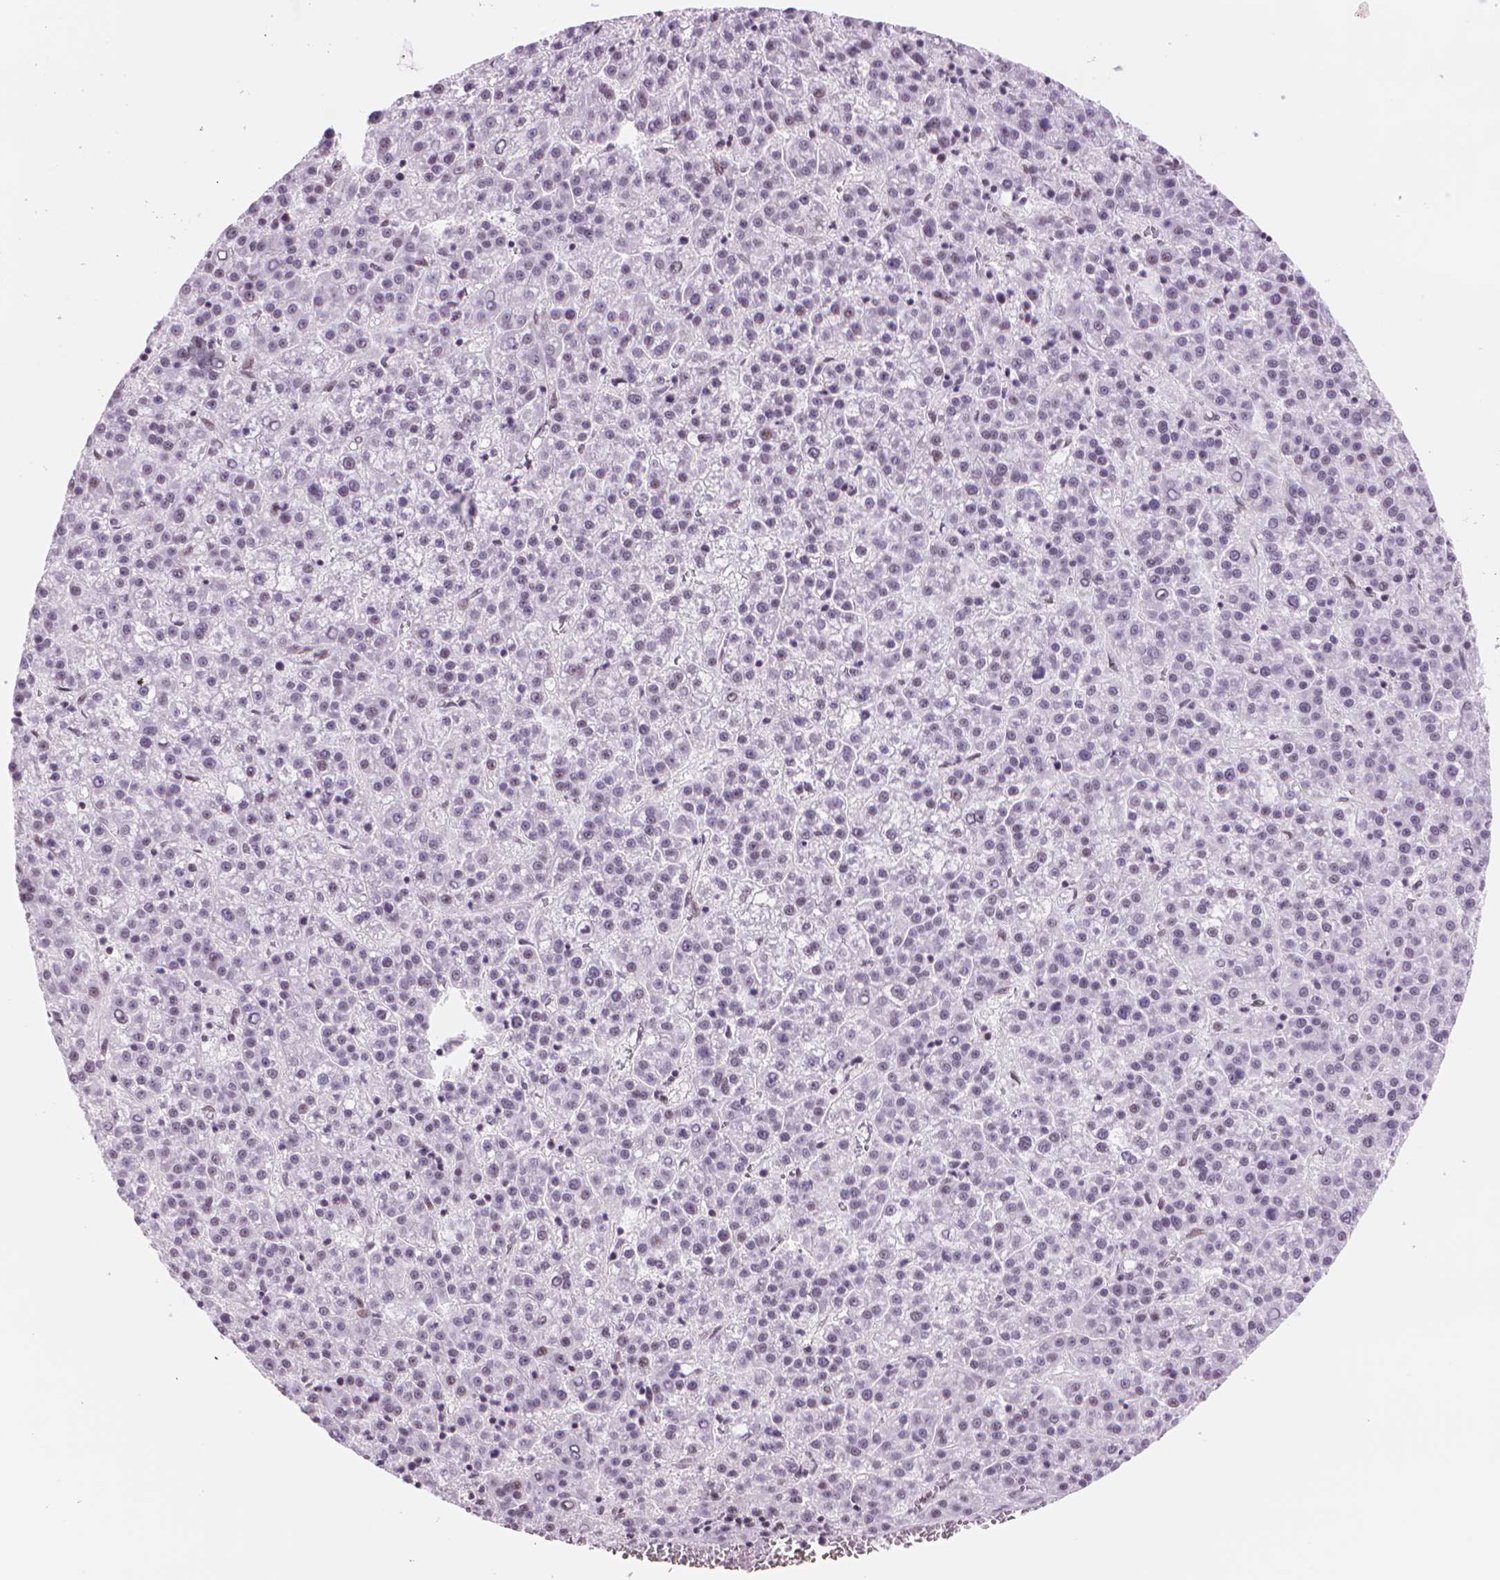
{"staining": {"intensity": "negative", "quantity": "none", "location": "none"}, "tissue": "liver cancer", "cell_type": "Tumor cells", "image_type": "cancer", "snomed": [{"axis": "morphology", "description": "Carcinoma, Hepatocellular, NOS"}, {"axis": "topography", "description": "Liver"}], "caption": "Immunohistochemistry (IHC) of liver cancer (hepatocellular carcinoma) reveals no staining in tumor cells. Nuclei are stained in blue.", "gene": "POLR3D", "patient": {"sex": "female", "age": 58}}